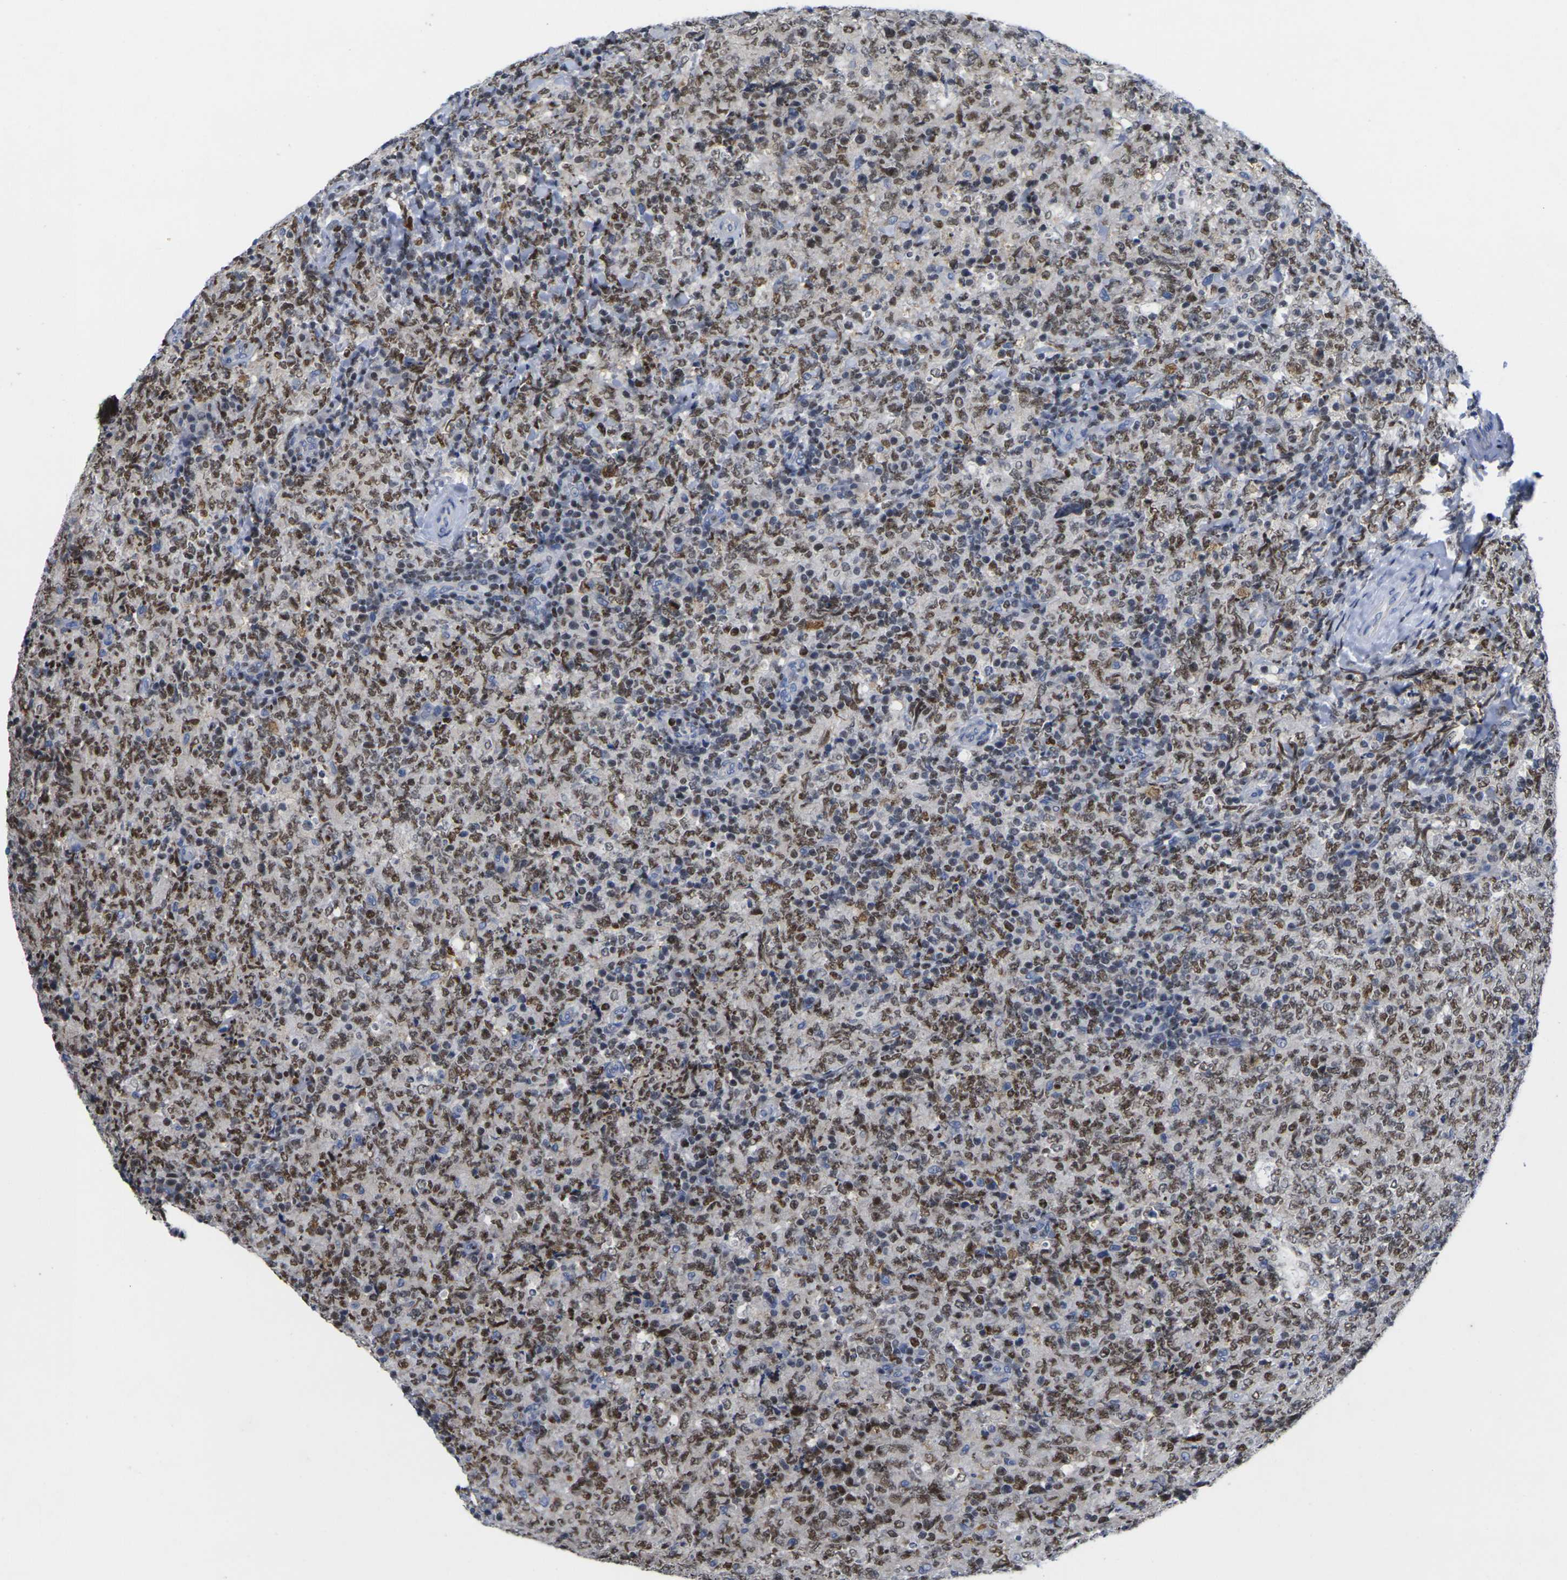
{"staining": {"intensity": "moderate", "quantity": ">75%", "location": "nuclear"}, "tissue": "lymphoma", "cell_type": "Tumor cells", "image_type": "cancer", "snomed": [{"axis": "morphology", "description": "Malignant lymphoma, non-Hodgkin's type, High grade"}, {"axis": "topography", "description": "Tonsil"}], "caption": "This is an image of immunohistochemistry staining of malignant lymphoma, non-Hodgkin's type (high-grade), which shows moderate positivity in the nuclear of tumor cells.", "gene": "IKZF1", "patient": {"sex": "female", "age": 36}}